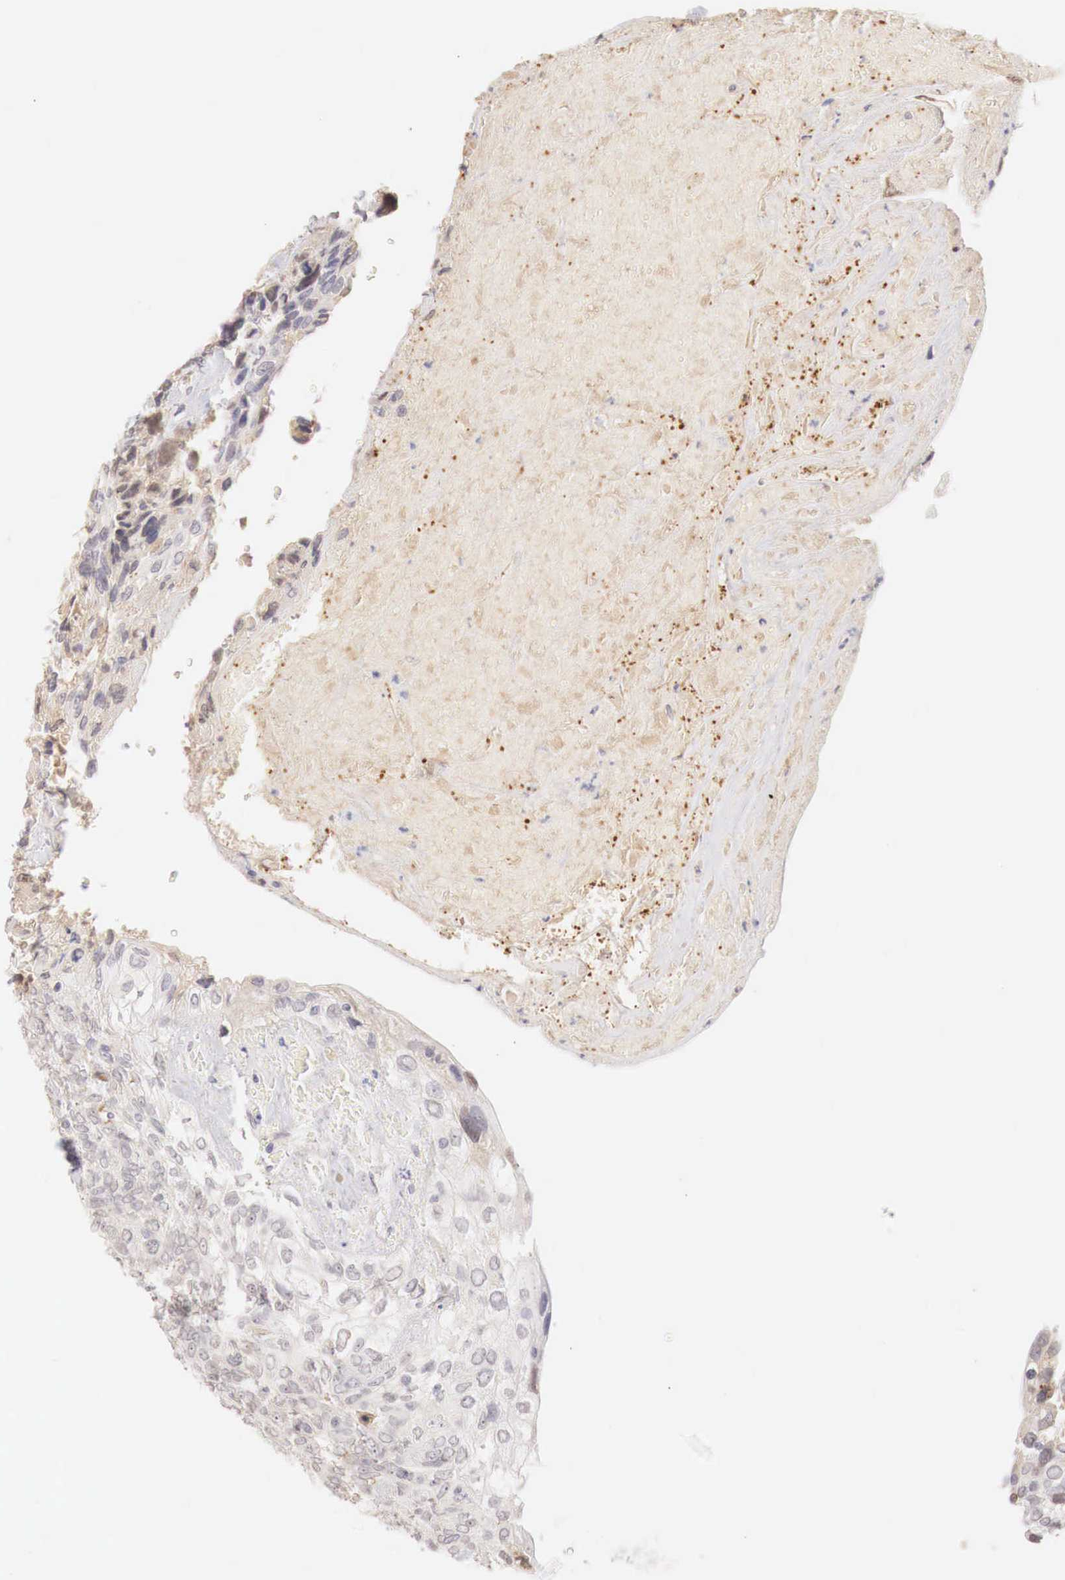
{"staining": {"intensity": "negative", "quantity": "none", "location": "none"}, "tissue": "breast cancer", "cell_type": "Tumor cells", "image_type": "cancer", "snomed": [{"axis": "morphology", "description": "Neoplasm, malignant, NOS"}, {"axis": "topography", "description": "Breast"}], "caption": "Protein analysis of breast cancer (neoplasm (malignant)) displays no significant staining in tumor cells.", "gene": "GATA1", "patient": {"sex": "female", "age": 50}}